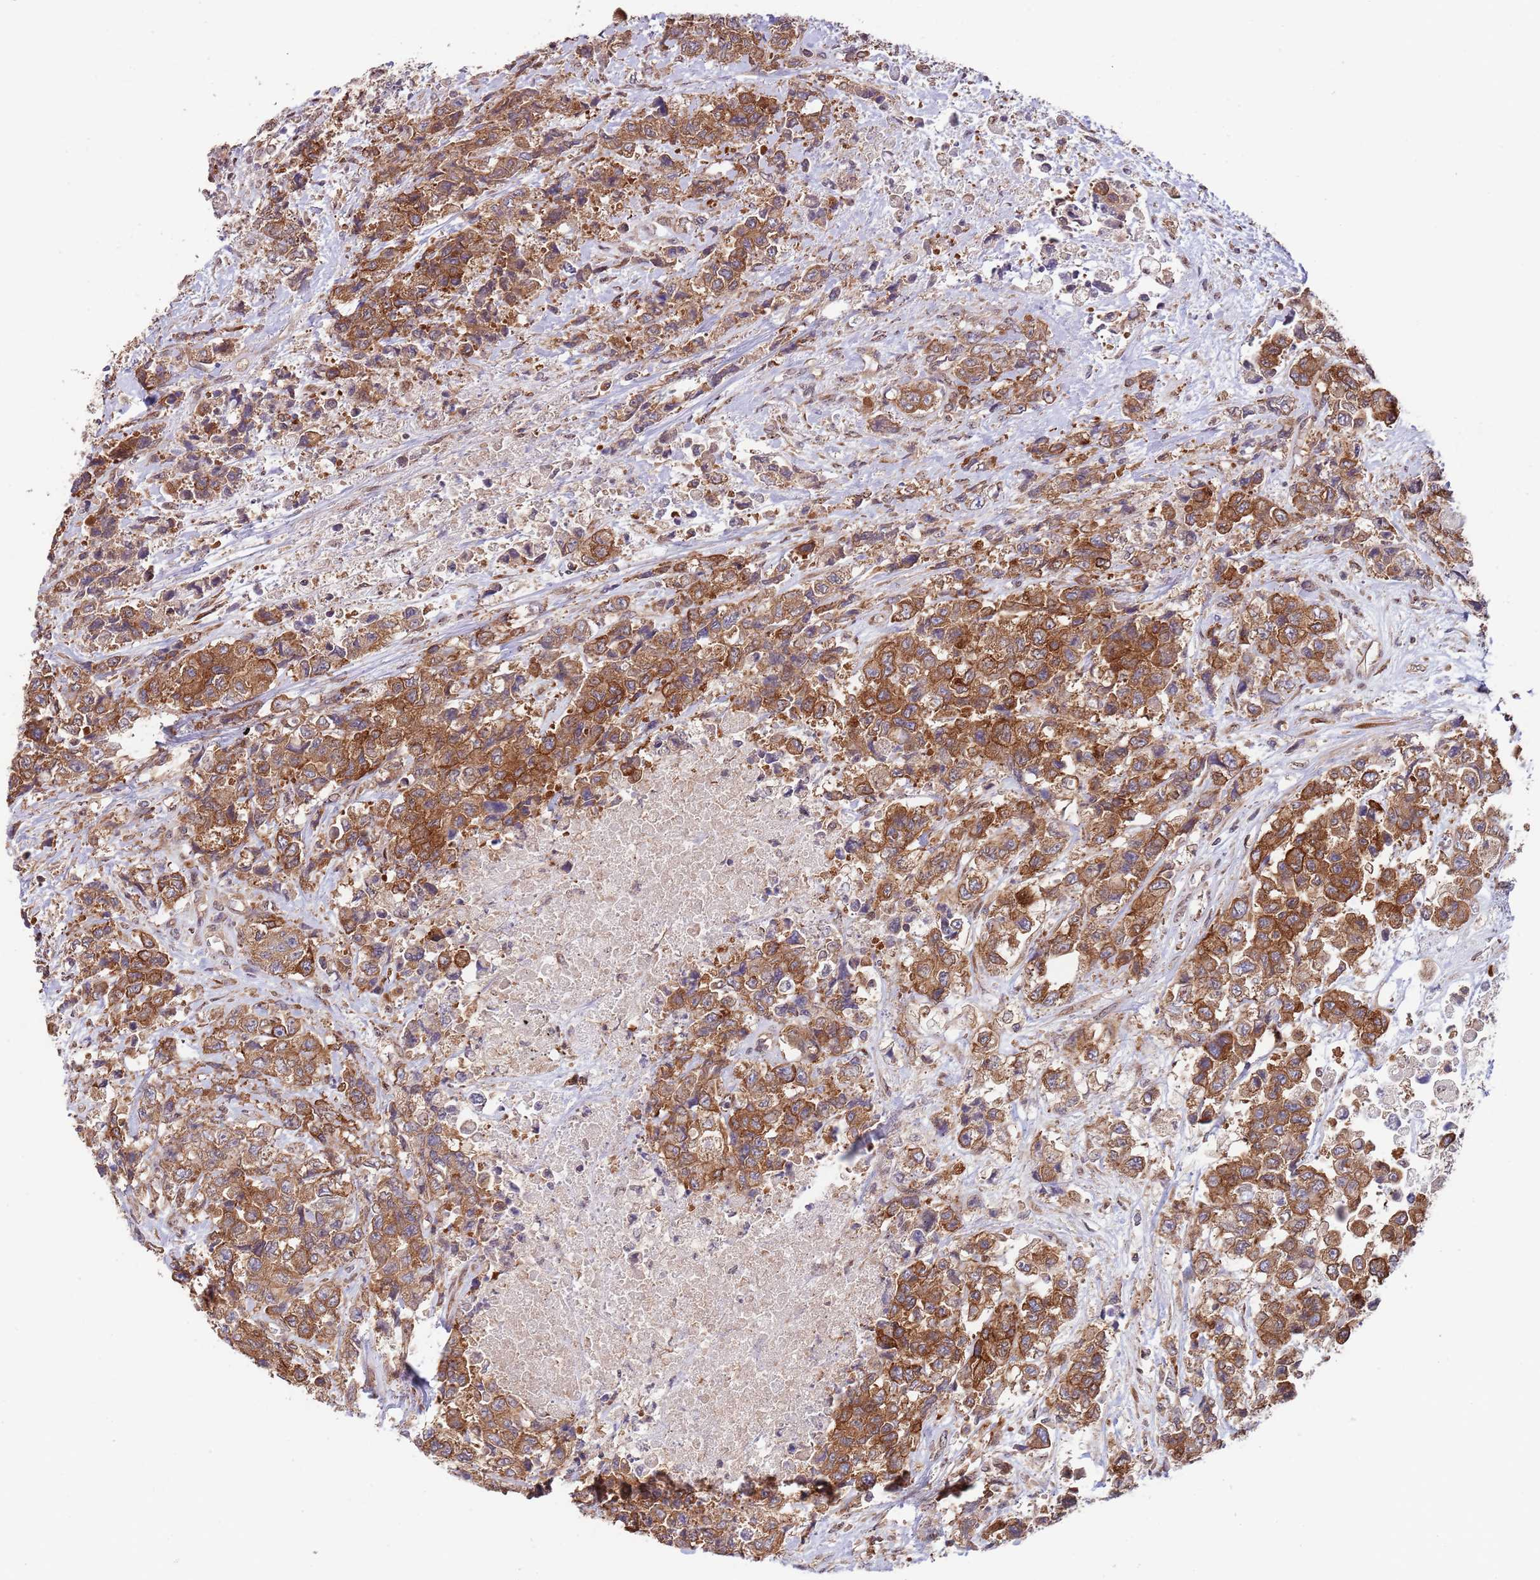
{"staining": {"intensity": "strong", "quantity": ">75%", "location": "cytoplasmic/membranous"}, "tissue": "urothelial cancer", "cell_type": "Tumor cells", "image_type": "cancer", "snomed": [{"axis": "morphology", "description": "Urothelial carcinoma, High grade"}, {"axis": "topography", "description": "Urinary bladder"}], "caption": "Human urothelial carcinoma (high-grade) stained with a protein marker demonstrates strong staining in tumor cells.", "gene": "RNF19B", "patient": {"sex": "female", "age": 78}}